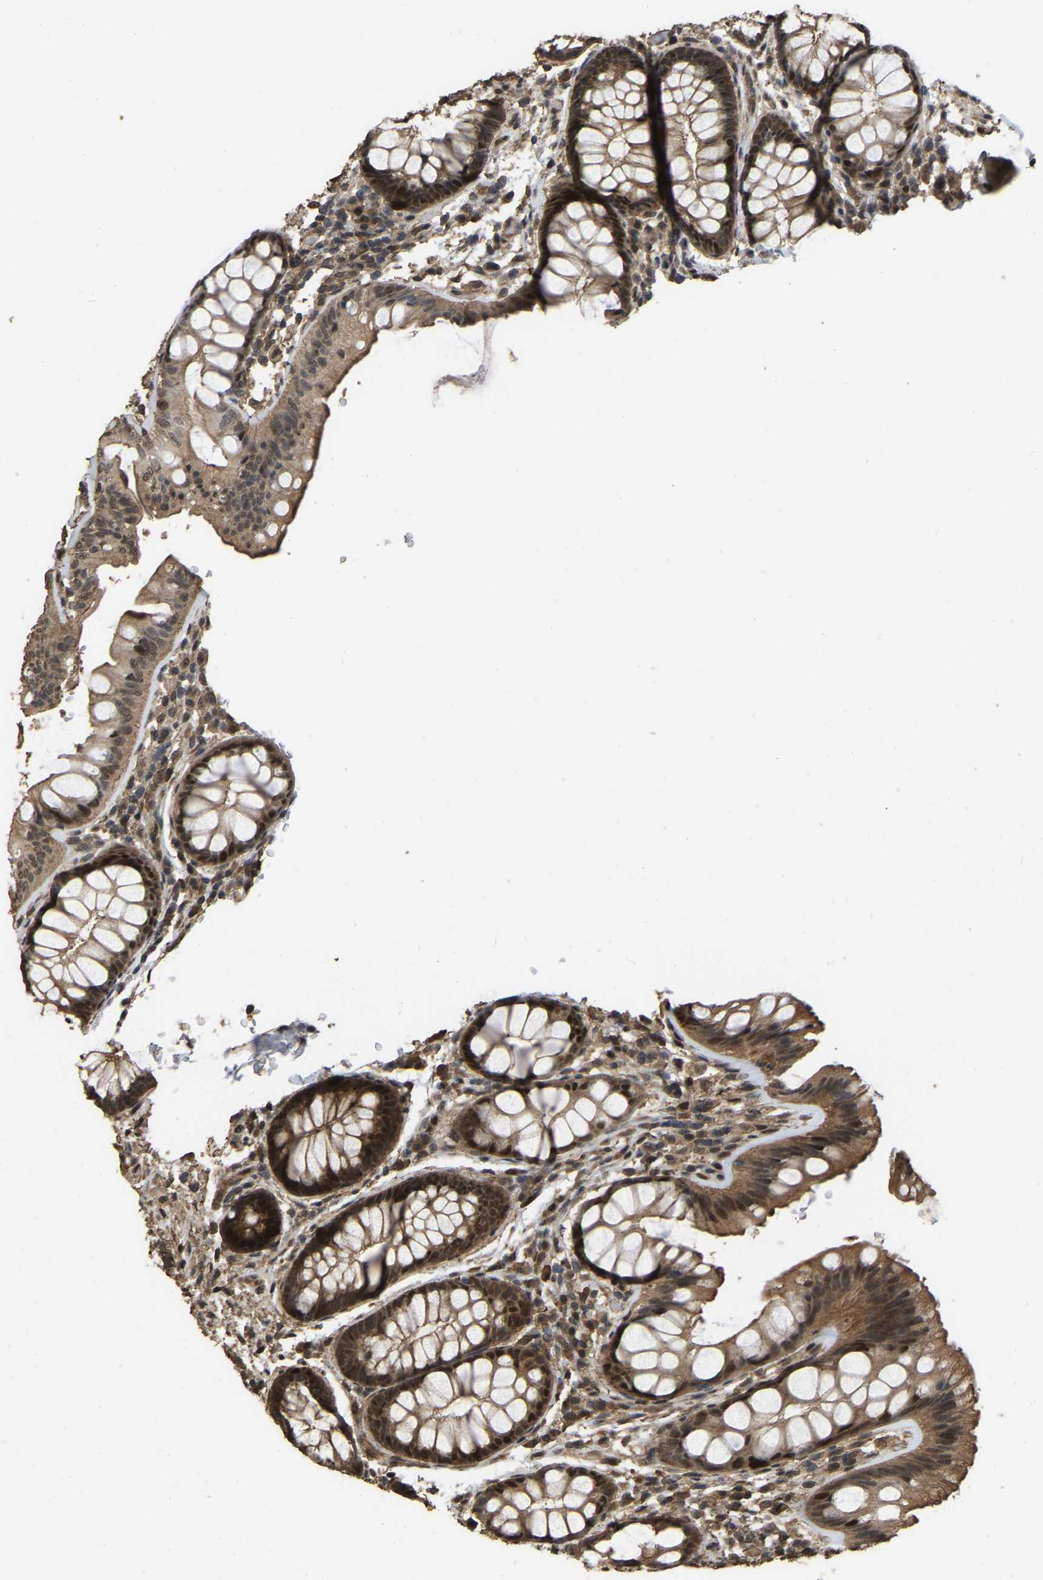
{"staining": {"intensity": "strong", "quantity": ">75%", "location": "cytoplasmic/membranous,nuclear"}, "tissue": "colon", "cell_type": "Endothelial cells", "image_type": "normal", "snomed": [{"axis": "morphology", "description": "Normal tissue, NOS"}, {"axis": "topography", "description": "Colon"}], "caption": "IHC of benign colon shows high levels of strong cytoplasmic/membranous,nuclear expression in about >75% of endothelial cells. (IHC, brightfield microscopy, high magnification).", "gene": "ARHGAP23", "patient": {"sex": "female", "age": 56}}